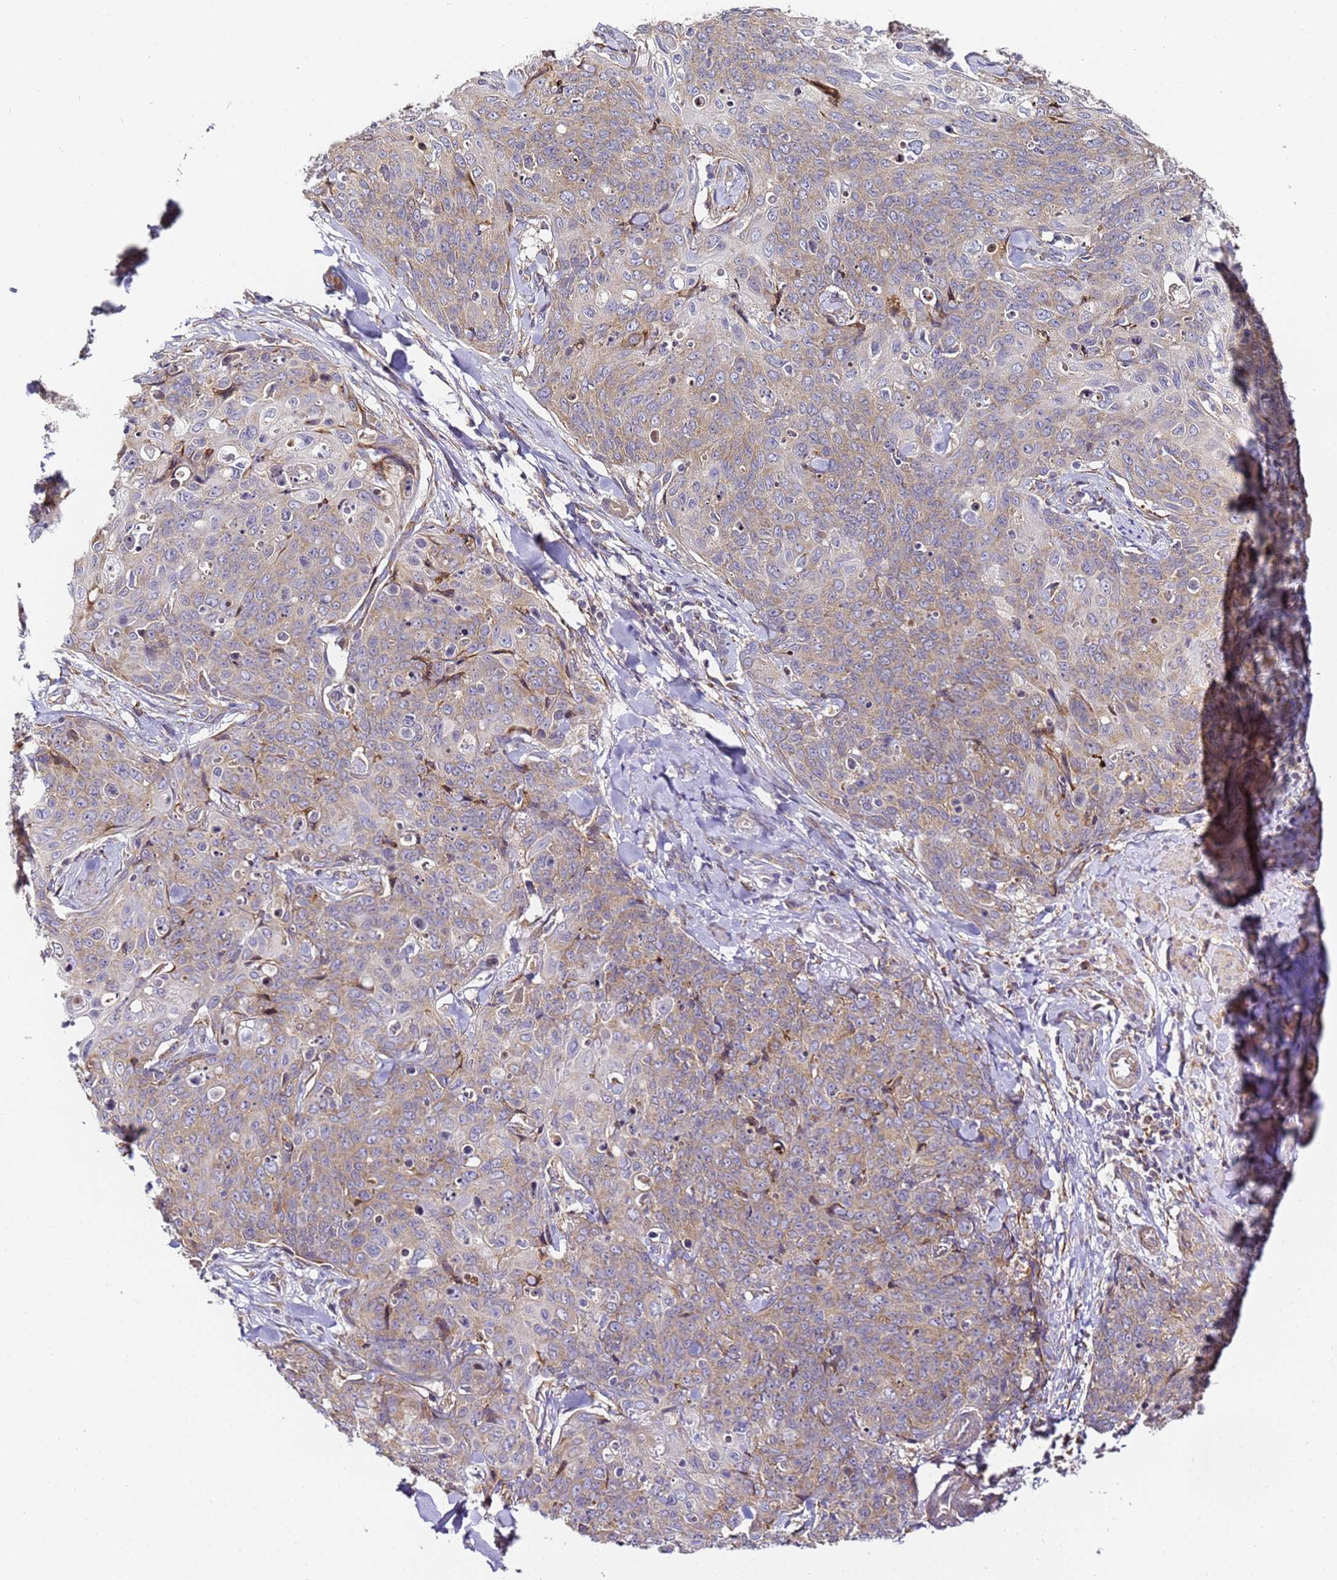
{"staining": {"intensity": "weak", "quantity": "25%-75%", "location": "cytoplasmic/membranous"}, "tissue": "skin cancer", "cell_type": "Tumor cells", "image_type": "cancer", "snomed": [{"axis": "morphology", "description": "Squamous cell carcinoma, NOS"}, {"axis": "topography", "description": "Skin"}, {"axis": "topography", "description": "Vulva"}], "caption": "Squamous cell carcinoma (skin) stained with DAB (3,3'-diaminobenzidine) immunohistochemistry (IHC) shows low levels of weak cytoplasmic/membranous expression in approximately 25%-75% of tumor cells.", "gene": "RPL13A", "patient": {"sex": "female", "age": 85}}